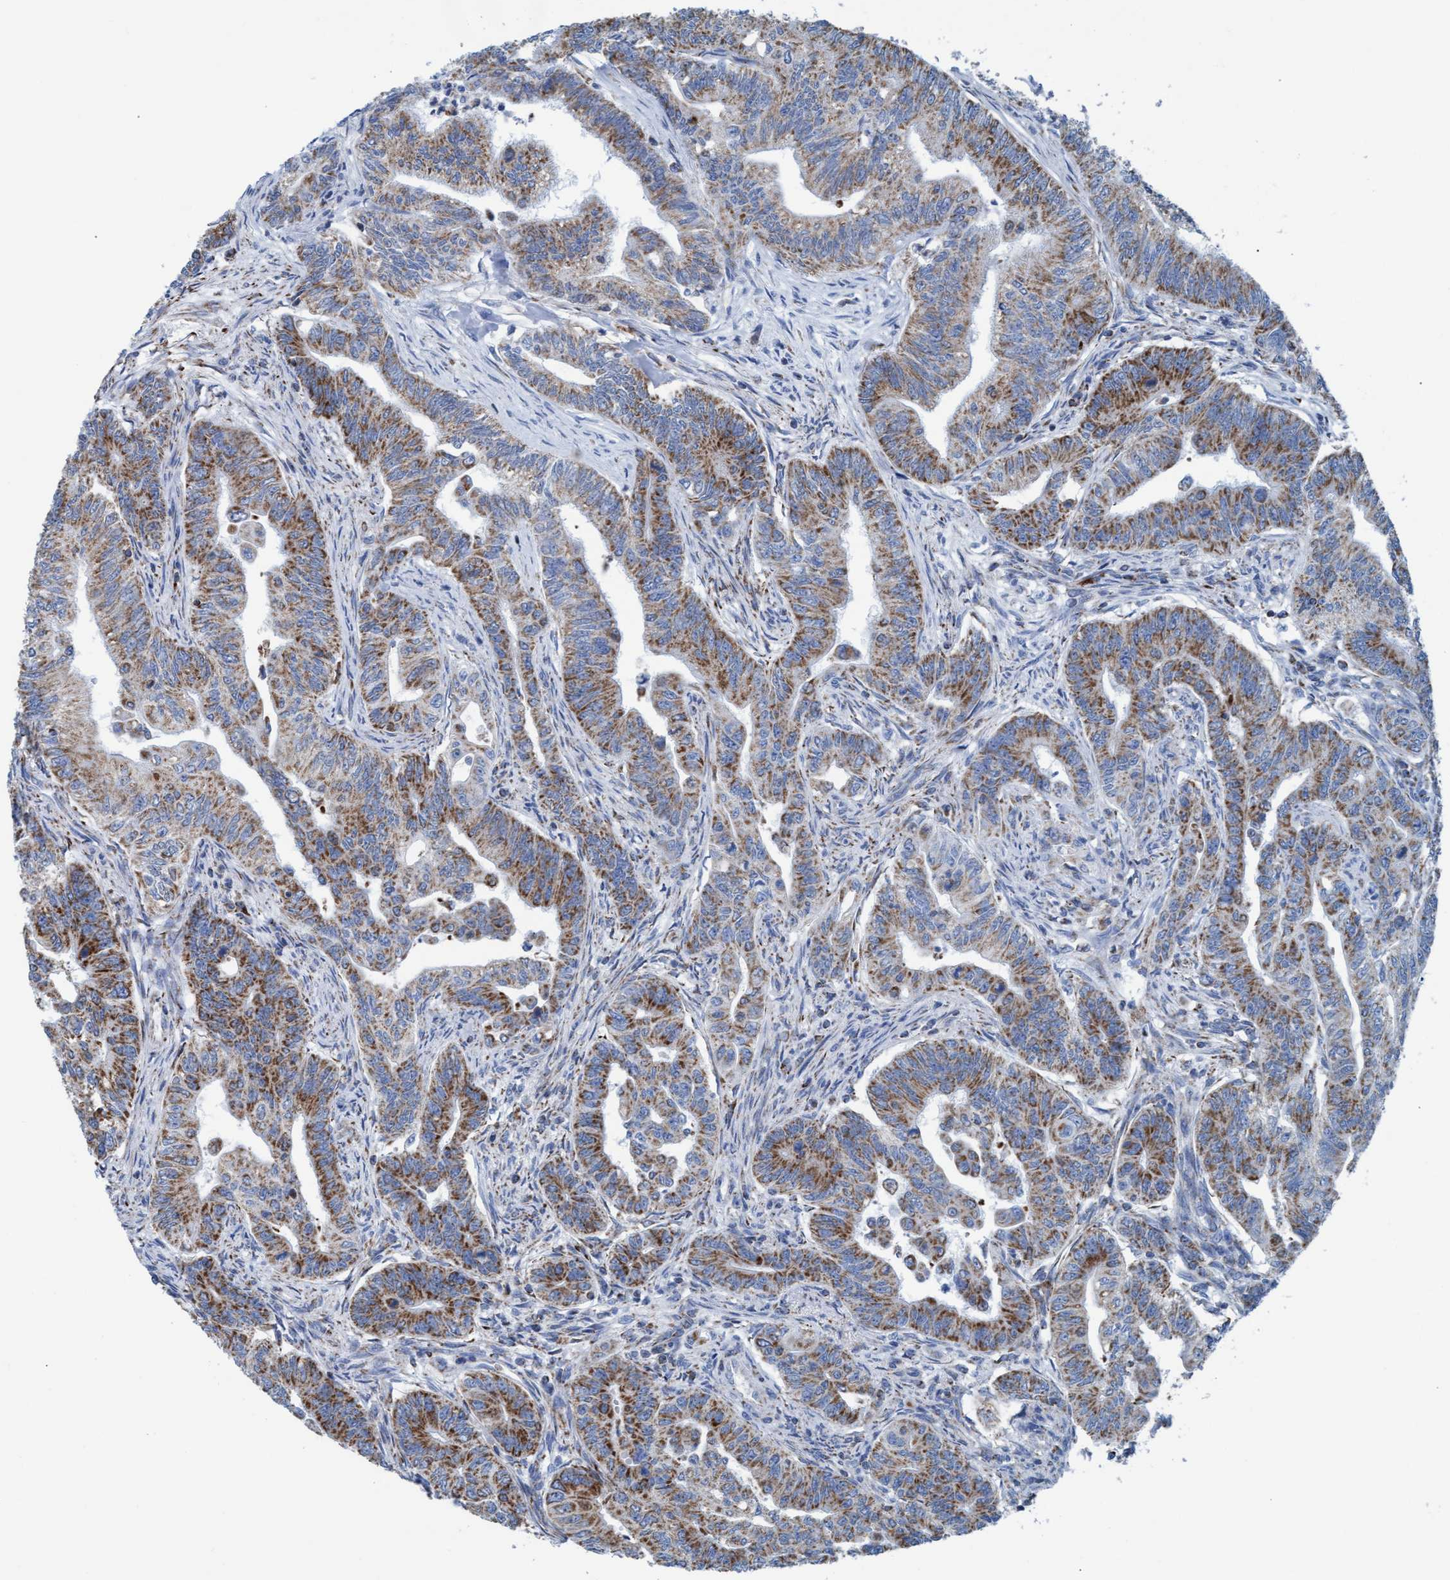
{"staining": {"intensity": "moderate", "quantity": ">75%", "location": "cytoplasmic/membranous"}, "tissue": "colorectal cancer", "cell_type": "Tumor cells", "image_type": "cancer", "snomed": [{"axis": "morphology", "description": "Adenoma, NOS"}, {"axis": "morphology", "description": "Adenocarcinoma, NOS"}, {"axis": "topography", "description": "Colon"}], "caption": "A photomicrograph of colorectal adenocarcinoma stained for a protein exhibits moderate cytoplasmic/membranous brown staining in tumor cells.", "gene": "GGA3", "patient": {"sex": "male", "age": 79}}